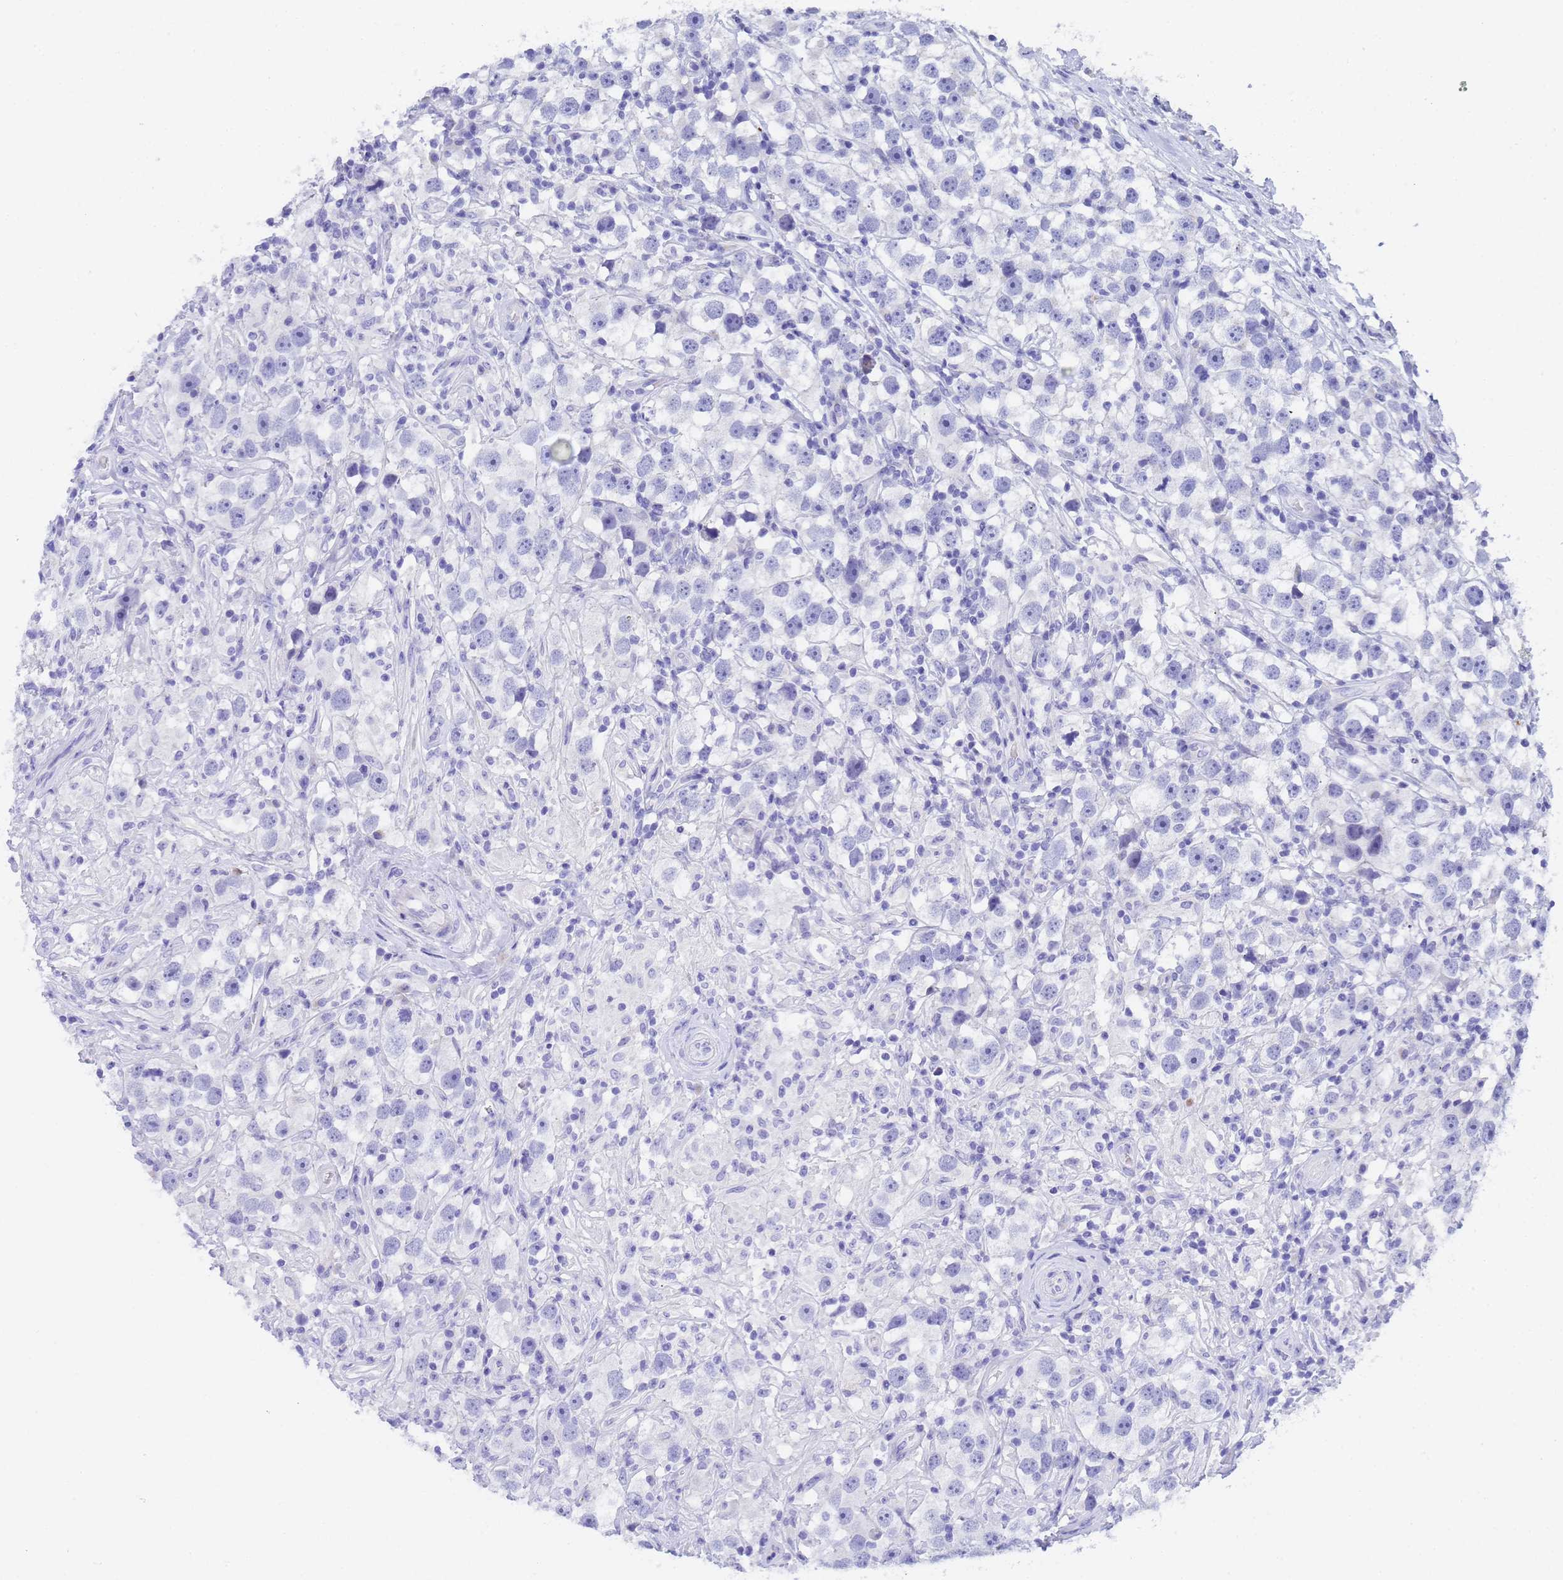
{"staining": {"intensity": "negative", "quantity": "none", "location": "none"}, "tissue": "testis cancer", "cell_type": "Tumor cells", "image_type": "cancer", "snomed": [{"axis": "morphology", "description": "Seminoma, NOS"}, {"axis": "topography", "description": "Testis"}], "caption": "This photomicrograph is of testis cancer (seminoma) stained with immunohistochemistry to label a protein in brown with the nuclei are counter-stained blue. There is no staining in tumor cells. (Brightfield microscopy of DAB IHC at high magnification).", "gene": "STATH", "patient": {"sex": "male", "age": 49}}